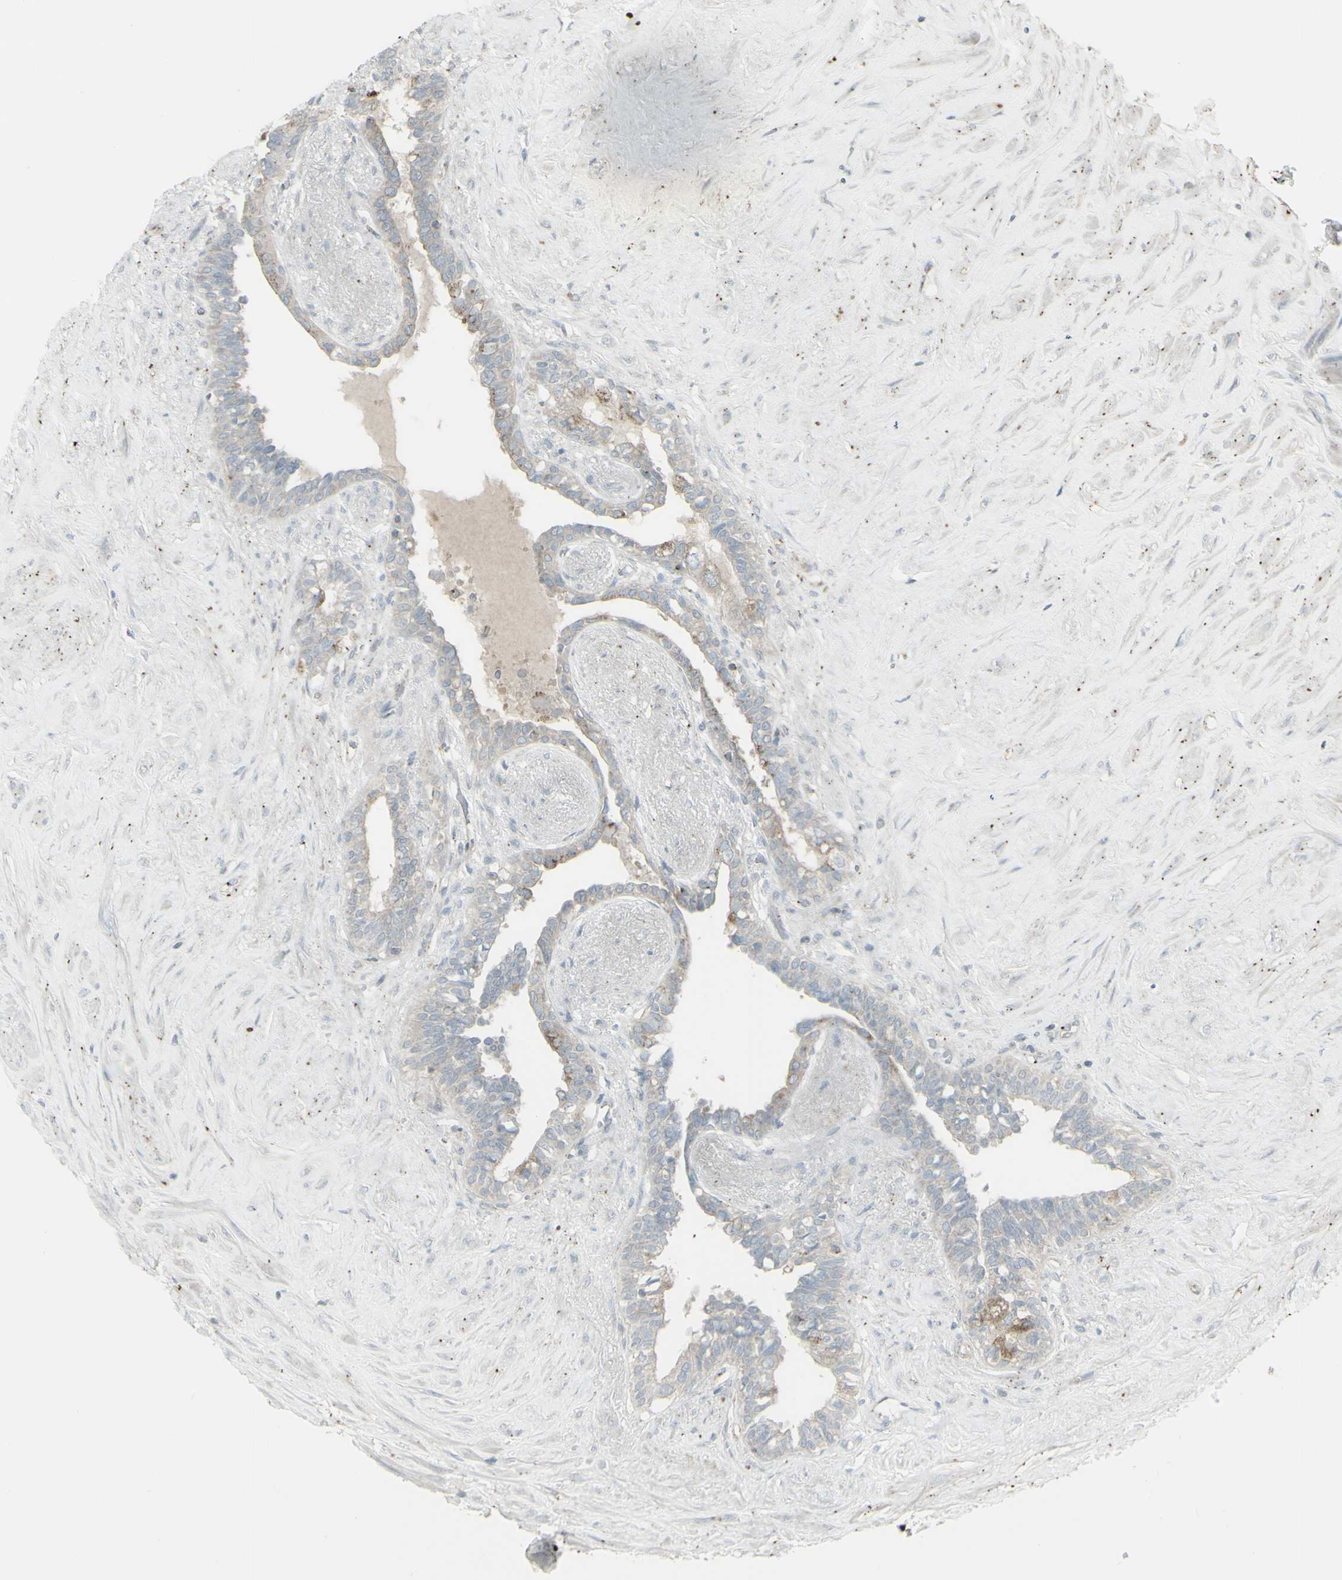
{"staining": {"intensity": "moderate", "quantity": "25%-75%", "location": "cytoplasmic/membranous"}, "tissue": "seminal vesicle", "cell_type": "Glandular cells", "image_type": "normal", "snomed": [{"axis": "morphology", "description": "Normal tissue, NOS"}, {"axis": "topography", "description": "Seminal veicle"}], "caption": "Immunohistochemical staining of normal human seminal vesicle displays medium levels of moderate cytoplasmic/membranous expression in approximately 25%-75% of glandular cells.", "gene": "GALNT6", "patient": {"sex": "male", "age": 63}}